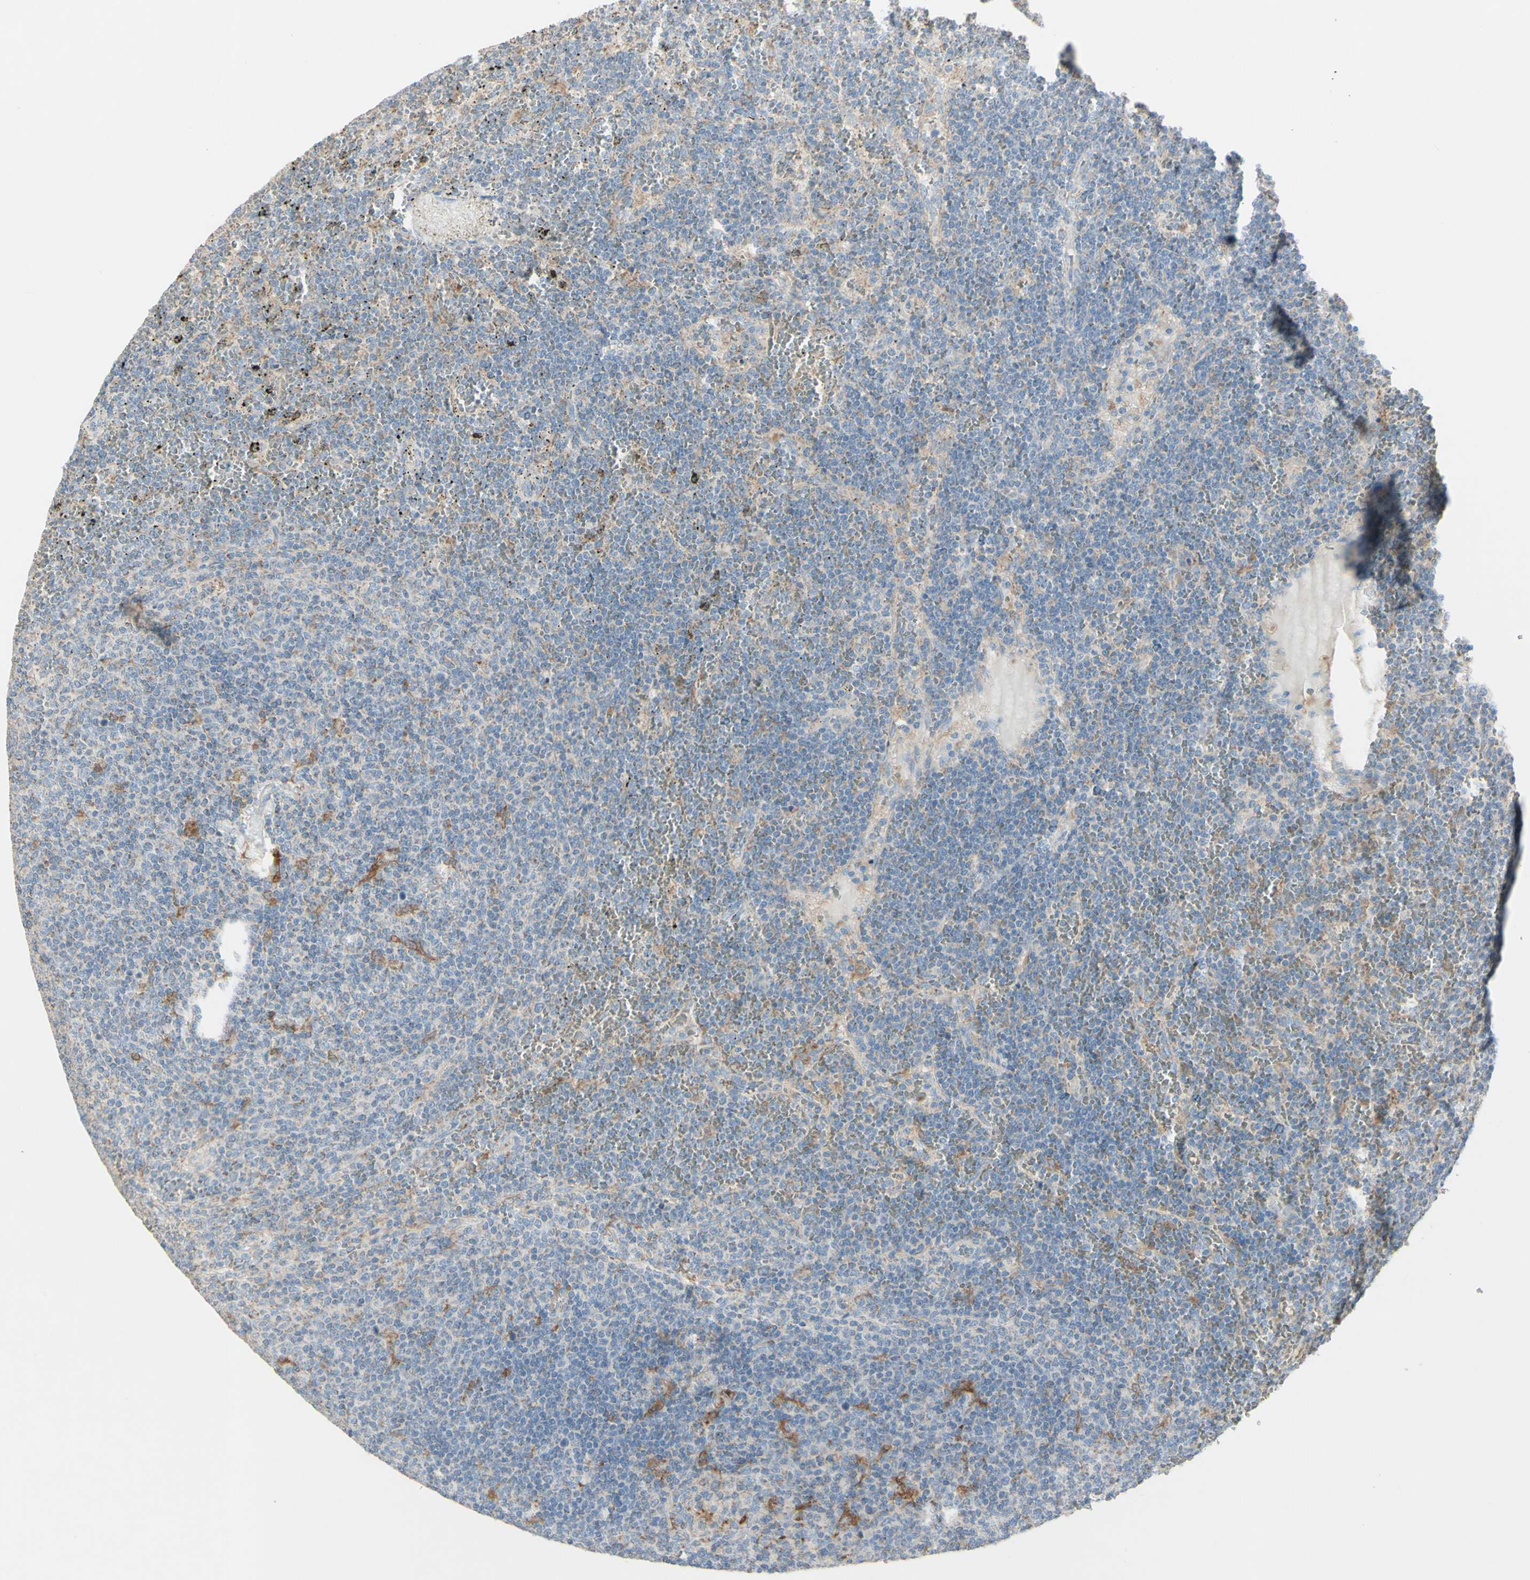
{"staining": {"intensity": "weak", "quantity": "<25%", "location": "cytoplasmic/membranous"}, "tissue": "lymphoma", "cell_type": "Tumor cells", "image_type": "cancer", "snomed": [{"axis": "morphology", "description": "Malignant lymphoma, non-Hodgkin's type, Low grade"}, {"axis": "topography", "description": "Spleen"}], "caption": "Immunohistochemical staining of lymphoma exhibits no significant positivity in tumor cells.", "gene": "CNTNAP1", "patient": {"sex": "female", "age": 50}}